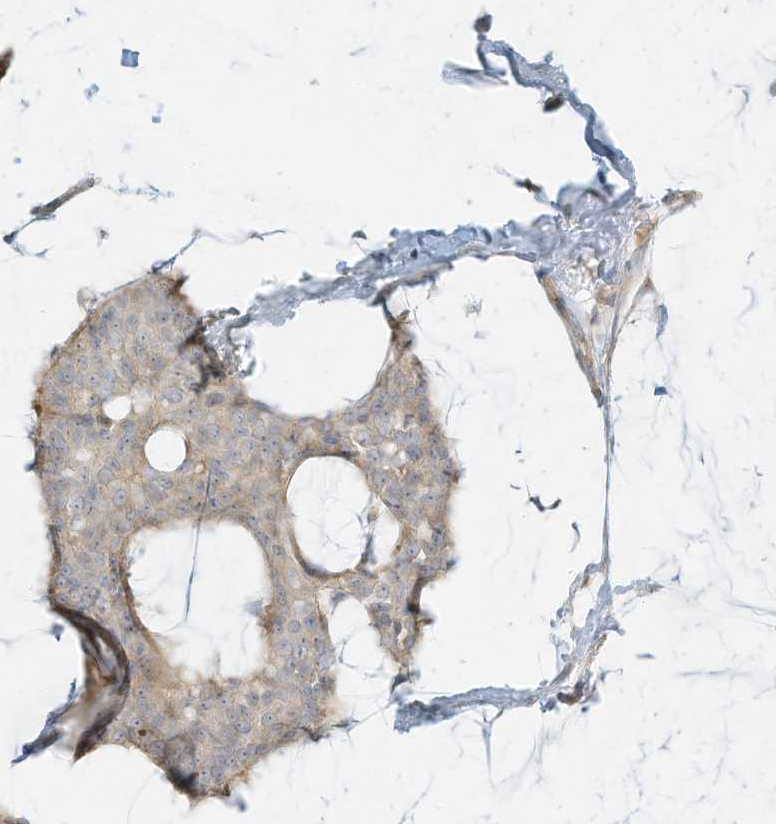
{"staining": {"intensity": "weak", "quantity": "25%-75%", "location": "cytoplasmic/membranous"}, "tissue": "breast cancer", "cell_type": "Tumor cells", "image_type": "cancer", "snomed": [{"axis": "morphology", "description": "Duct carcinoma"}, {"axis": "topography", "description": "Breast"}], "caption": "Protein staining of breast infiltrating ductal carcinoma tissue exhibits weak cytoplasmic/membranous expression in approximately 25%-75% of tumor cells.", "gene": "OFD1", "patient": {"sex": "female", "age": 93}}